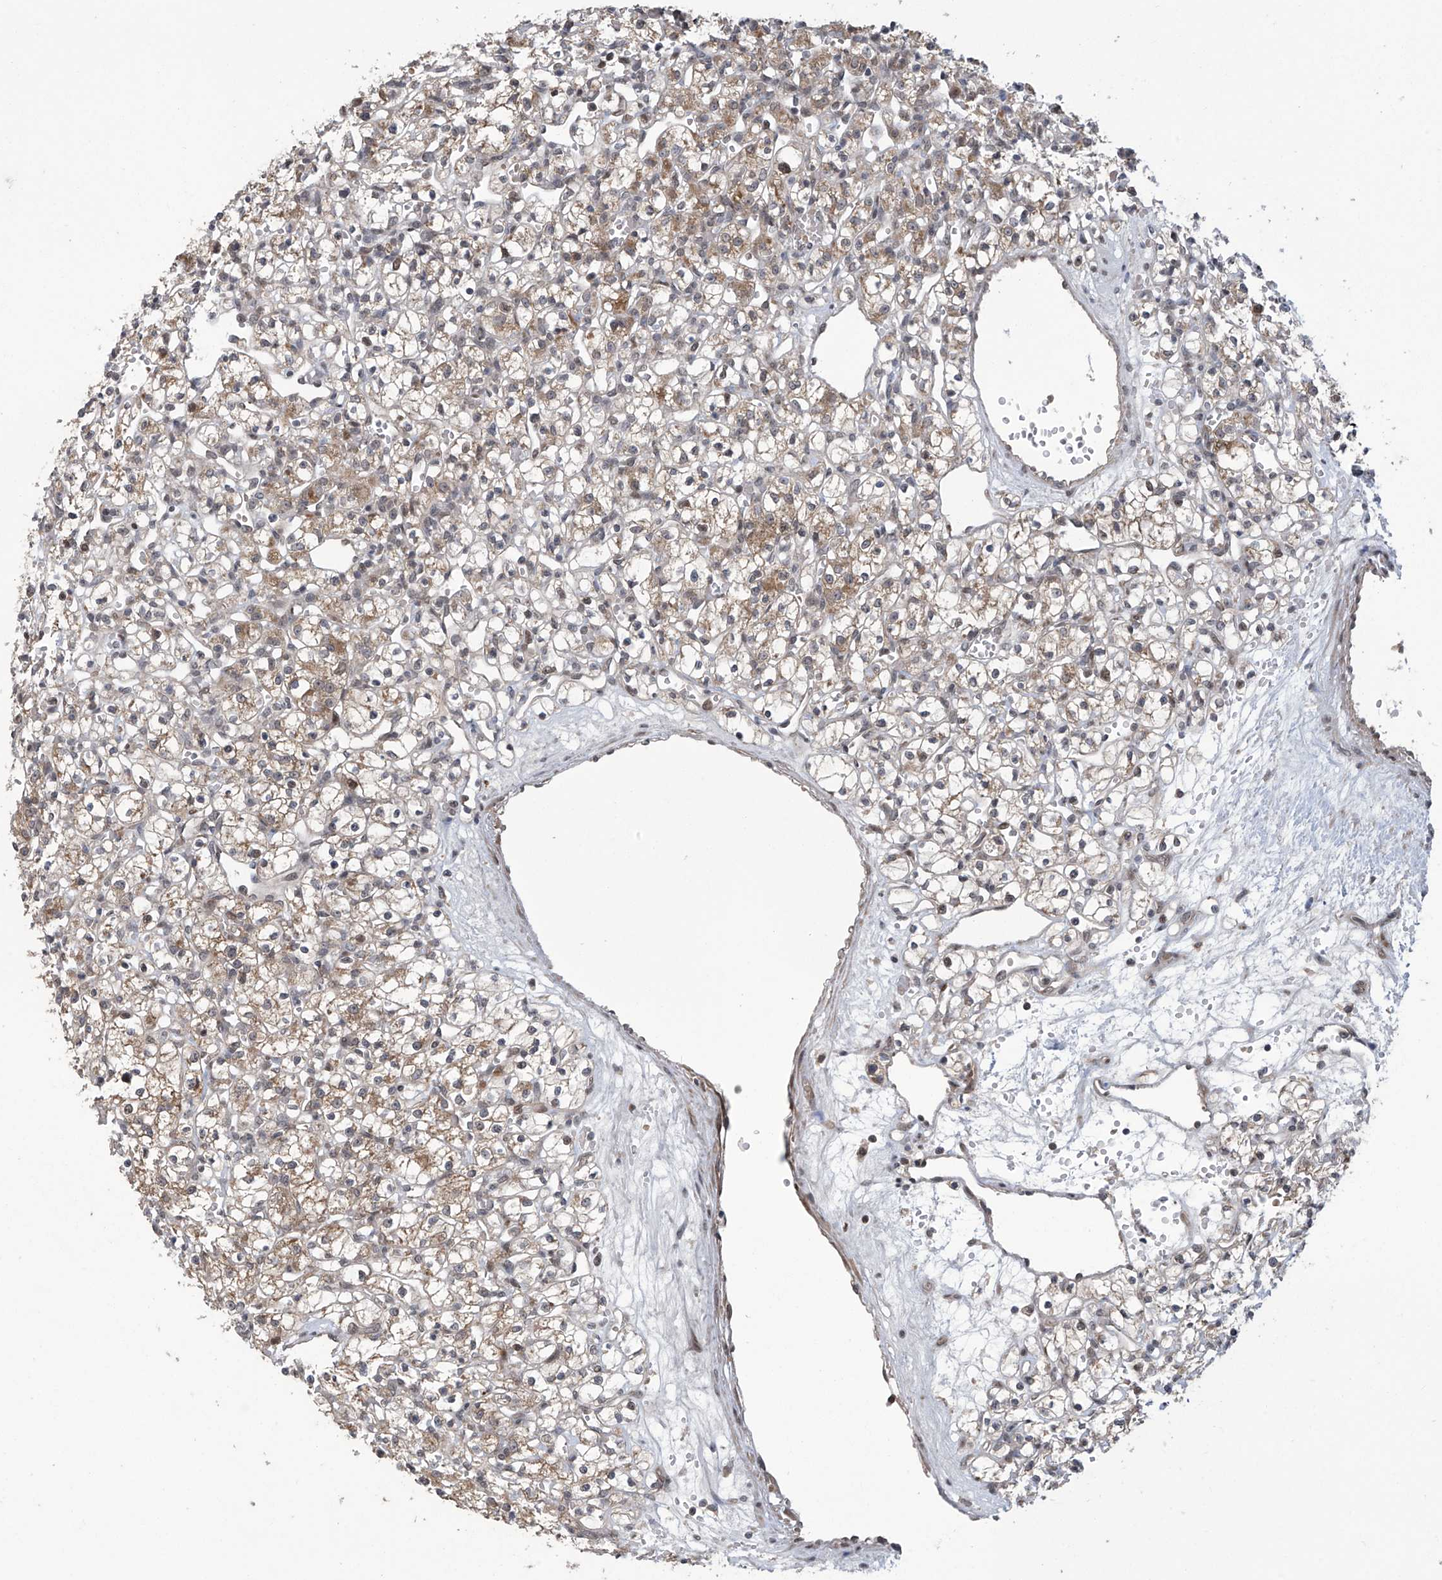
{"staining": {"intensity": "weak", "quantity": ">75%", "location": "cytoplasmic/membranous"}, "tissue": "renal cancer", "cell_type": "Tumor cells", "image_type": "cancer", "snomed": [{"axis": "morphology", "description": "Adenocarcinoma, NOS"}, {"axis": "topography", "description": "Kidney"}], "caption": "Protein expression analysis of renal cancer (adenocarcinoma) displays weak cytoplasmic/membranous expression in about >75% of tumor cells.", "gene": "ABHD13", "patient": {"sex": "female", "age": 59}}